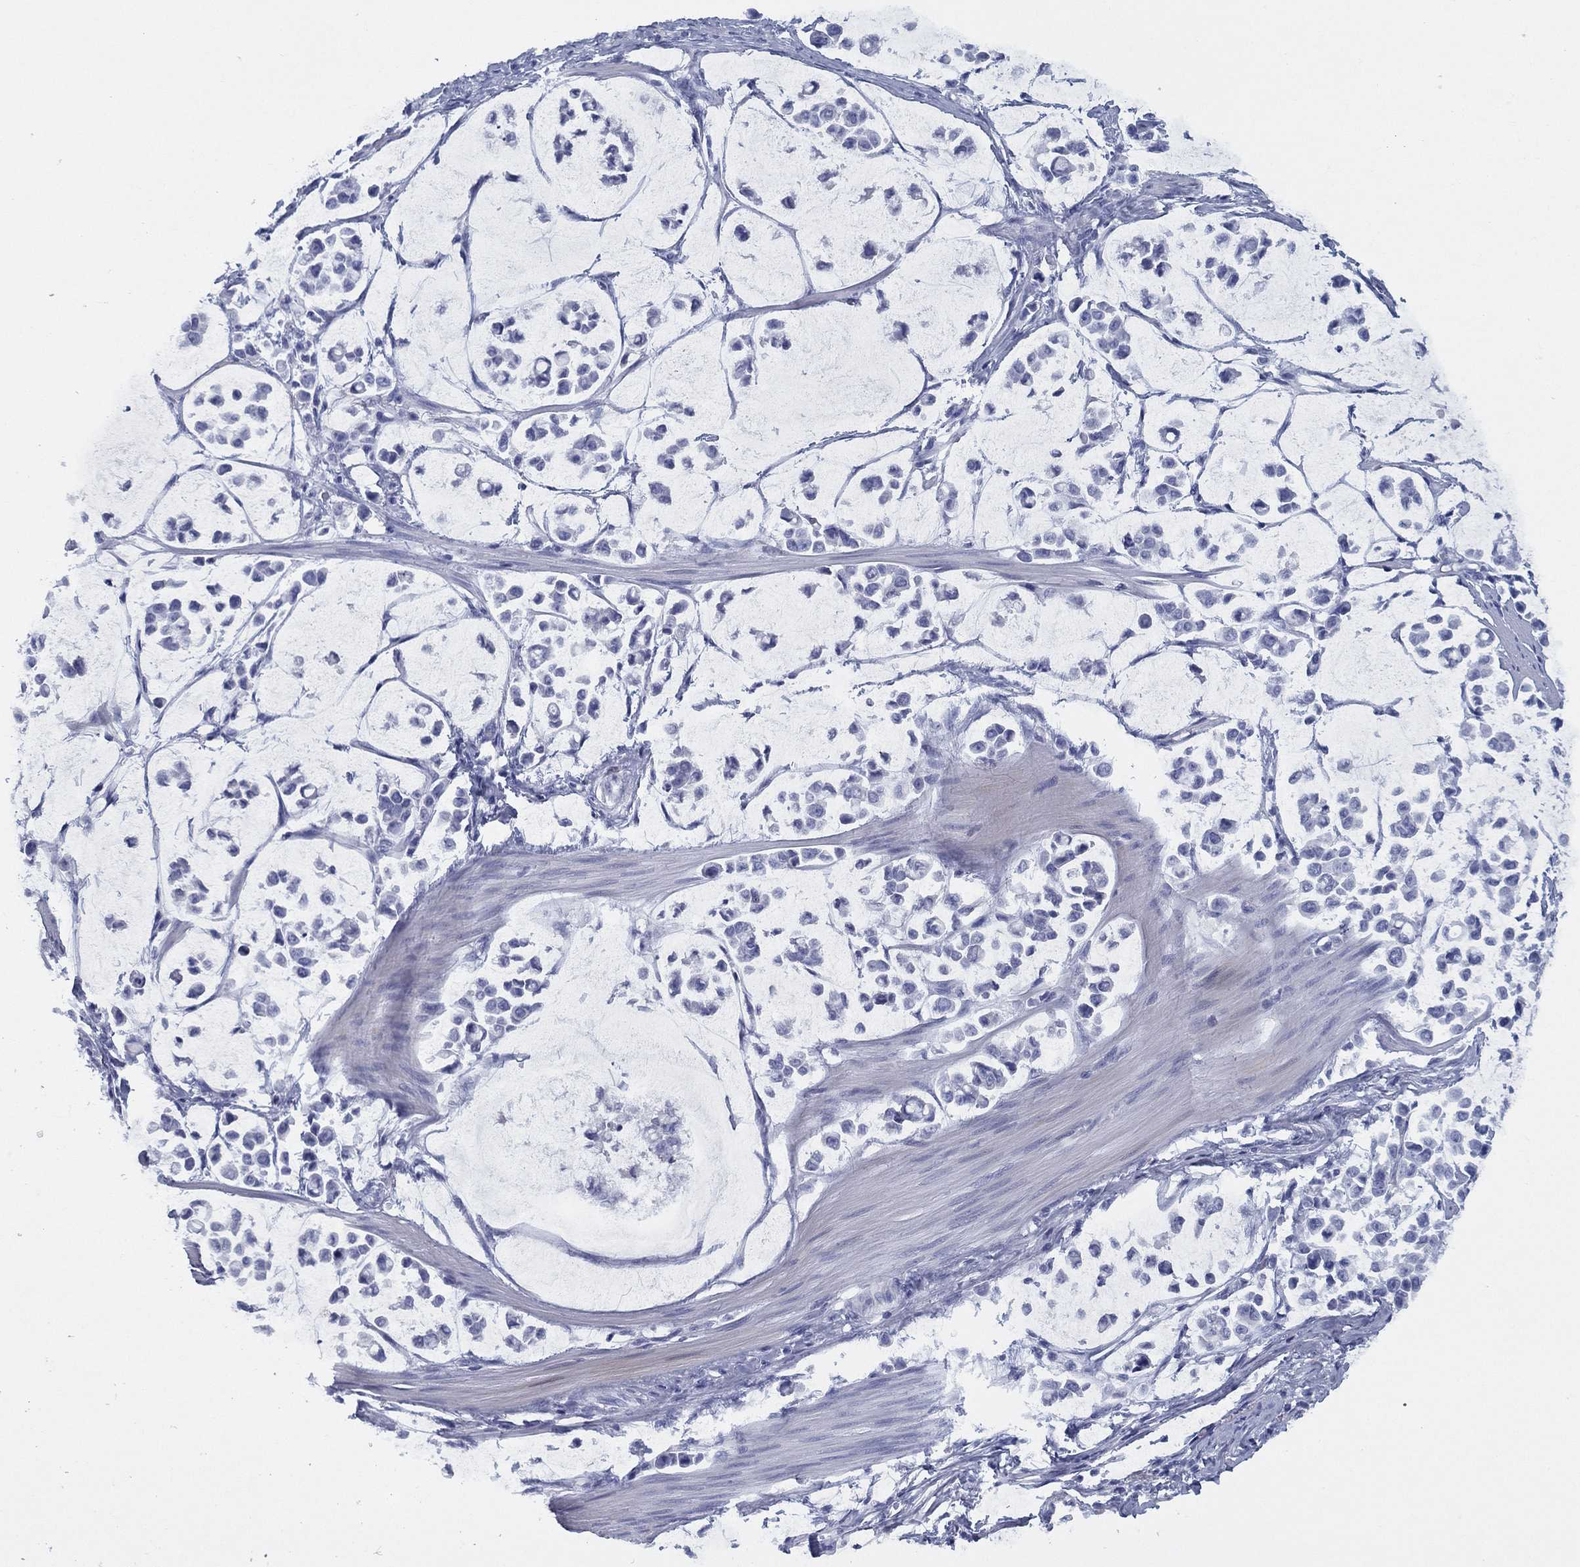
{"staining": {"intensity": "negative", "quantity": "none", "location": "none"}, "tissue": "stomach cancer", "cell_type": "Tumor cells", "image_type": "cancer", "snomed": [{"axis": "morphology", "description": "Adenocarcinoma, NOS"}, {"axis": "topography", "description": "Stomach"}], "caption": "The image demonstrates no staining of tumor cells in stomach cancer (adenocarcinoma).", "gene": "TMEM252", "patient": {"sex": "male", "age": 82}}